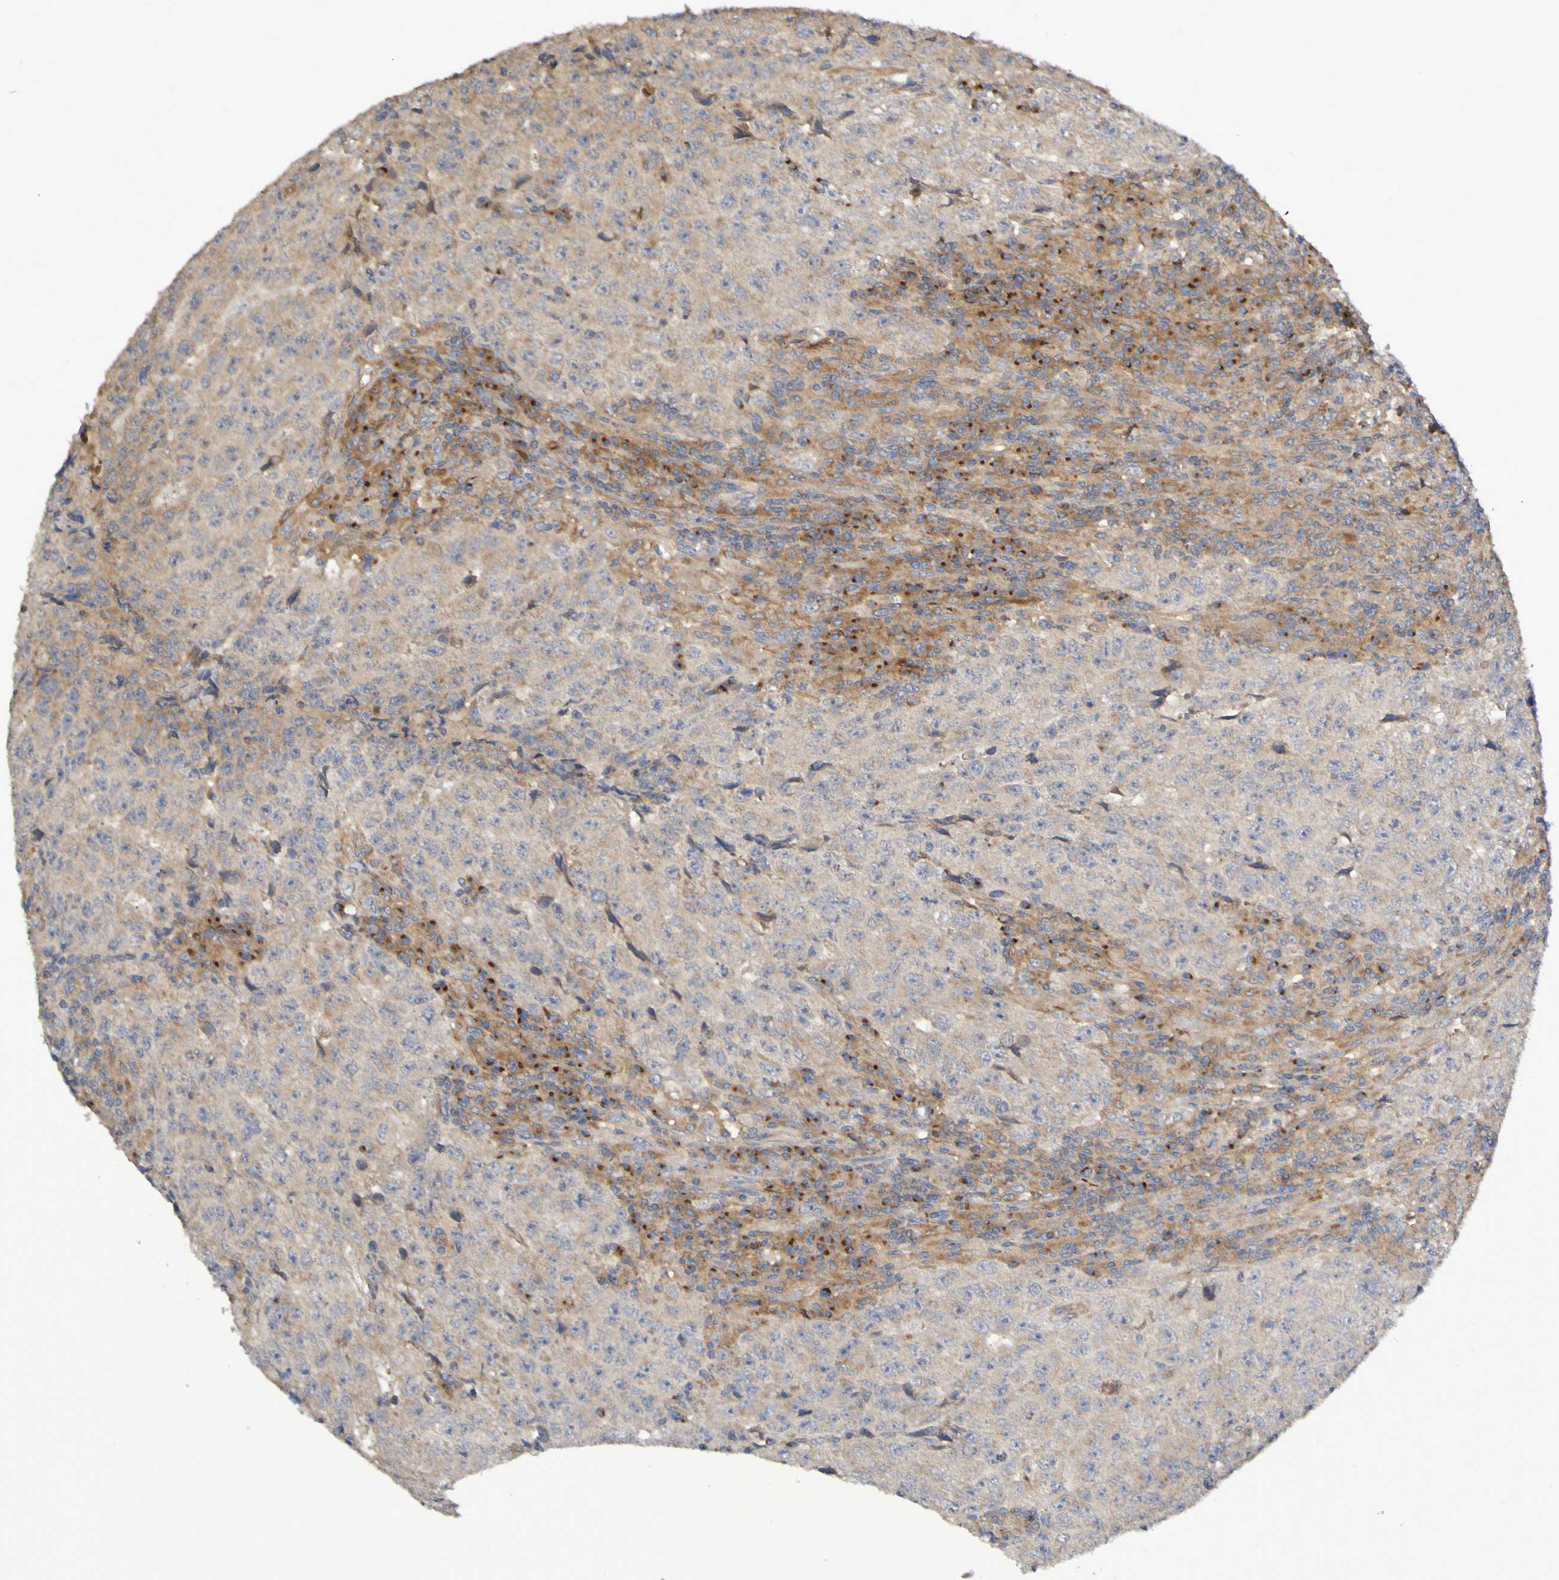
{"staining": {"intensity": "weak", "quantity": ">75%", "location": "cytoplasmic/membranous"}, "tissue": "testis cancer", "cell_type": "Tumor cells", "image_type": "cancer", "snomed": [{"axis": "morphology", "description": "Necrosis, NOS"}, {"axis": "morphology", "description": "Carcinoma, Embryonal, NOS"}, {"axis": "topography", "description": "Testis"}], "caption": "Tumor cells display low levels of weak cytoplasmic/membranous staining in approximately >75% of cells in embryonal carcinoma (testis).", "gene": "LMBRD2", "patient": {"sex": "male", "age": 19}}